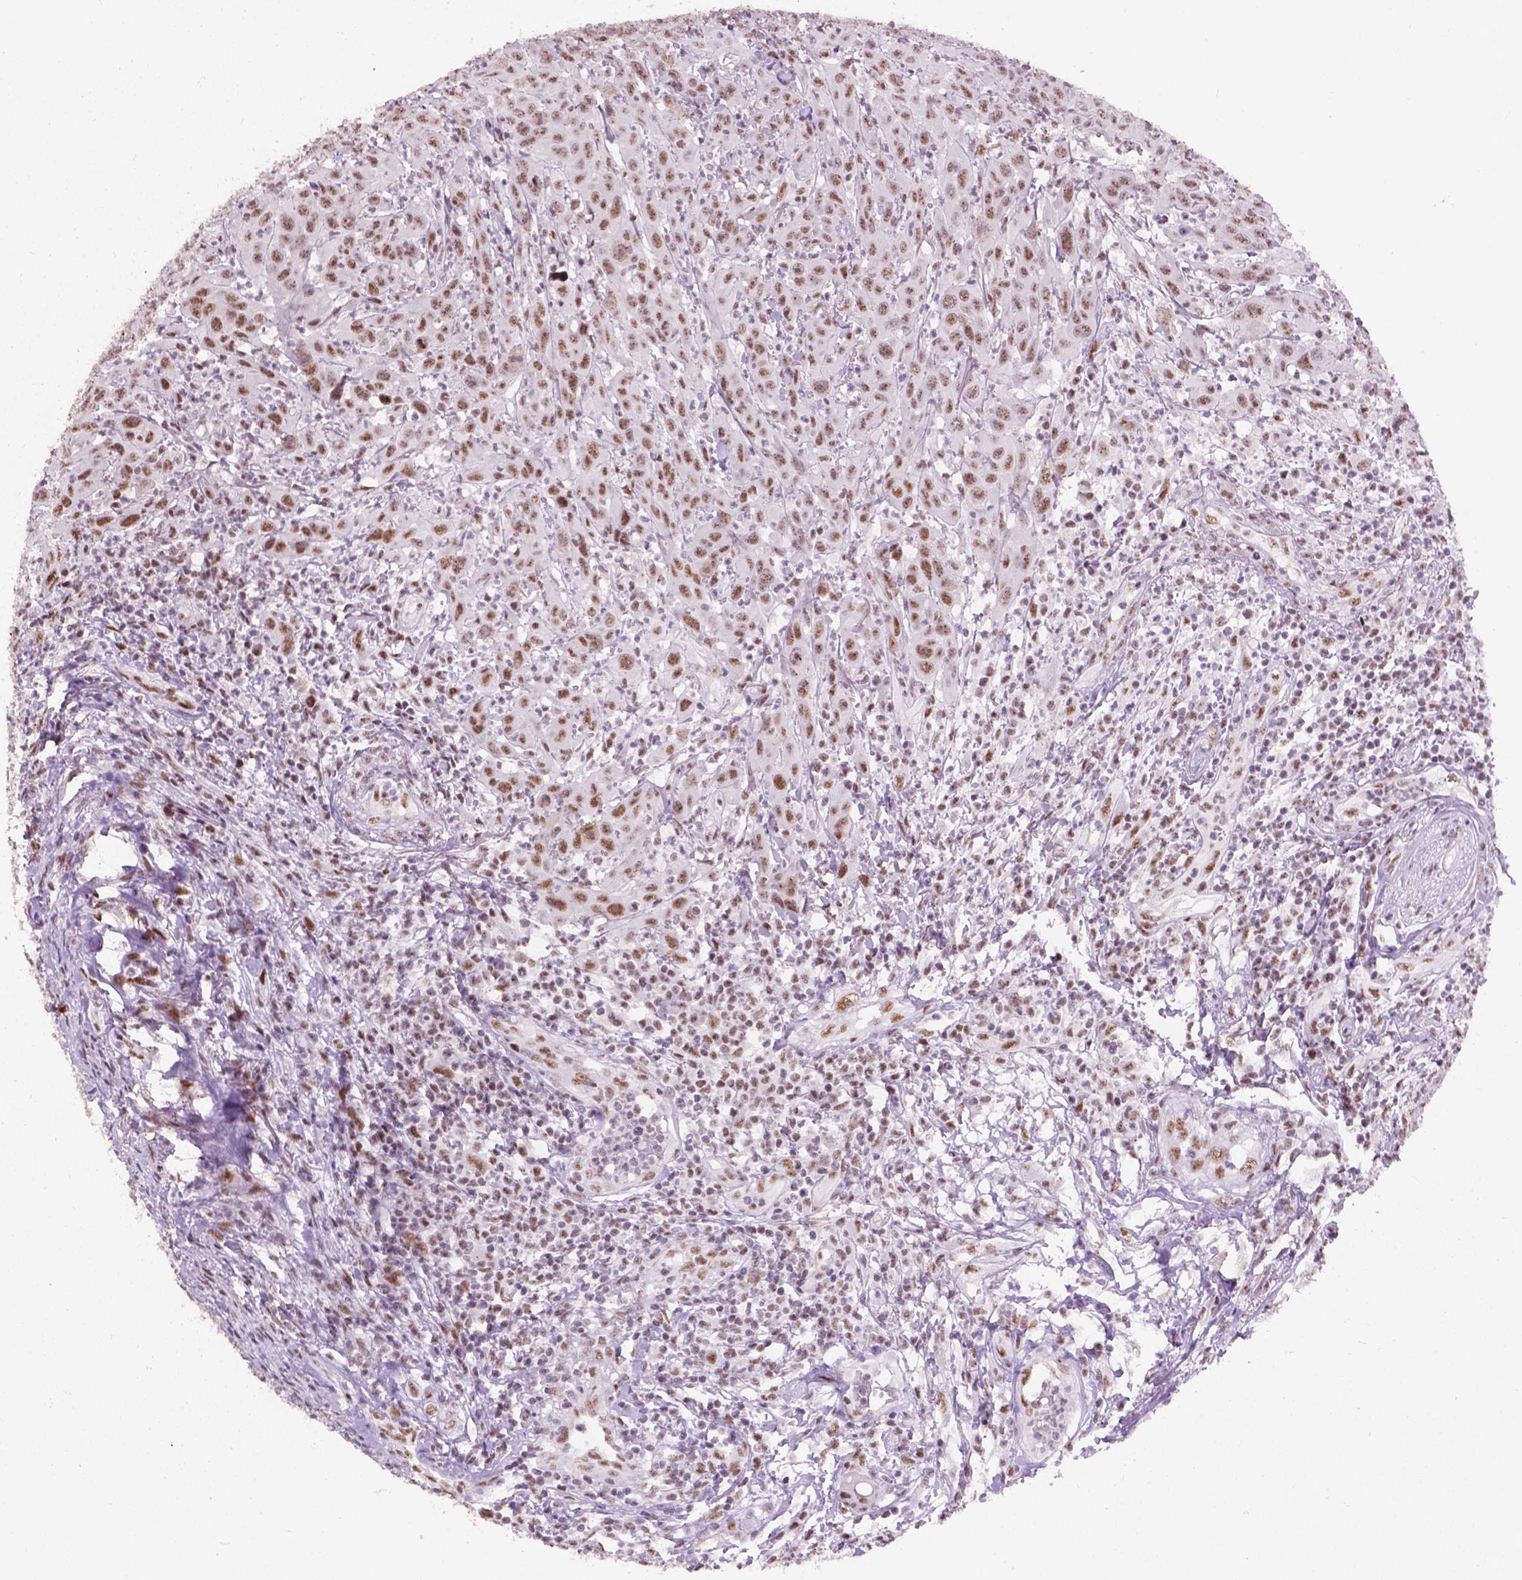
{"staining": {"intensity": "moderate", "quantity": ">75%", "location": "nuclear"}, "tissue": "head and neck cancer", "cell_type": "Tumor cells", "image_type": "cancer", "snomed": [{"axis": "morphology", "description": "Squamous cell carcinoma, NOS"}, {"axis": "topography", "description": "Skin"}, {"axis": "topography", "description": "Head-Neck"}], "caption": "Immunohistochemical staining of head and neck cancer shows moderate nuclear protein staining in approximately >75% of tumor cells.", "gene": "COIL", "patient": {"sex": "male", "age": 80}}